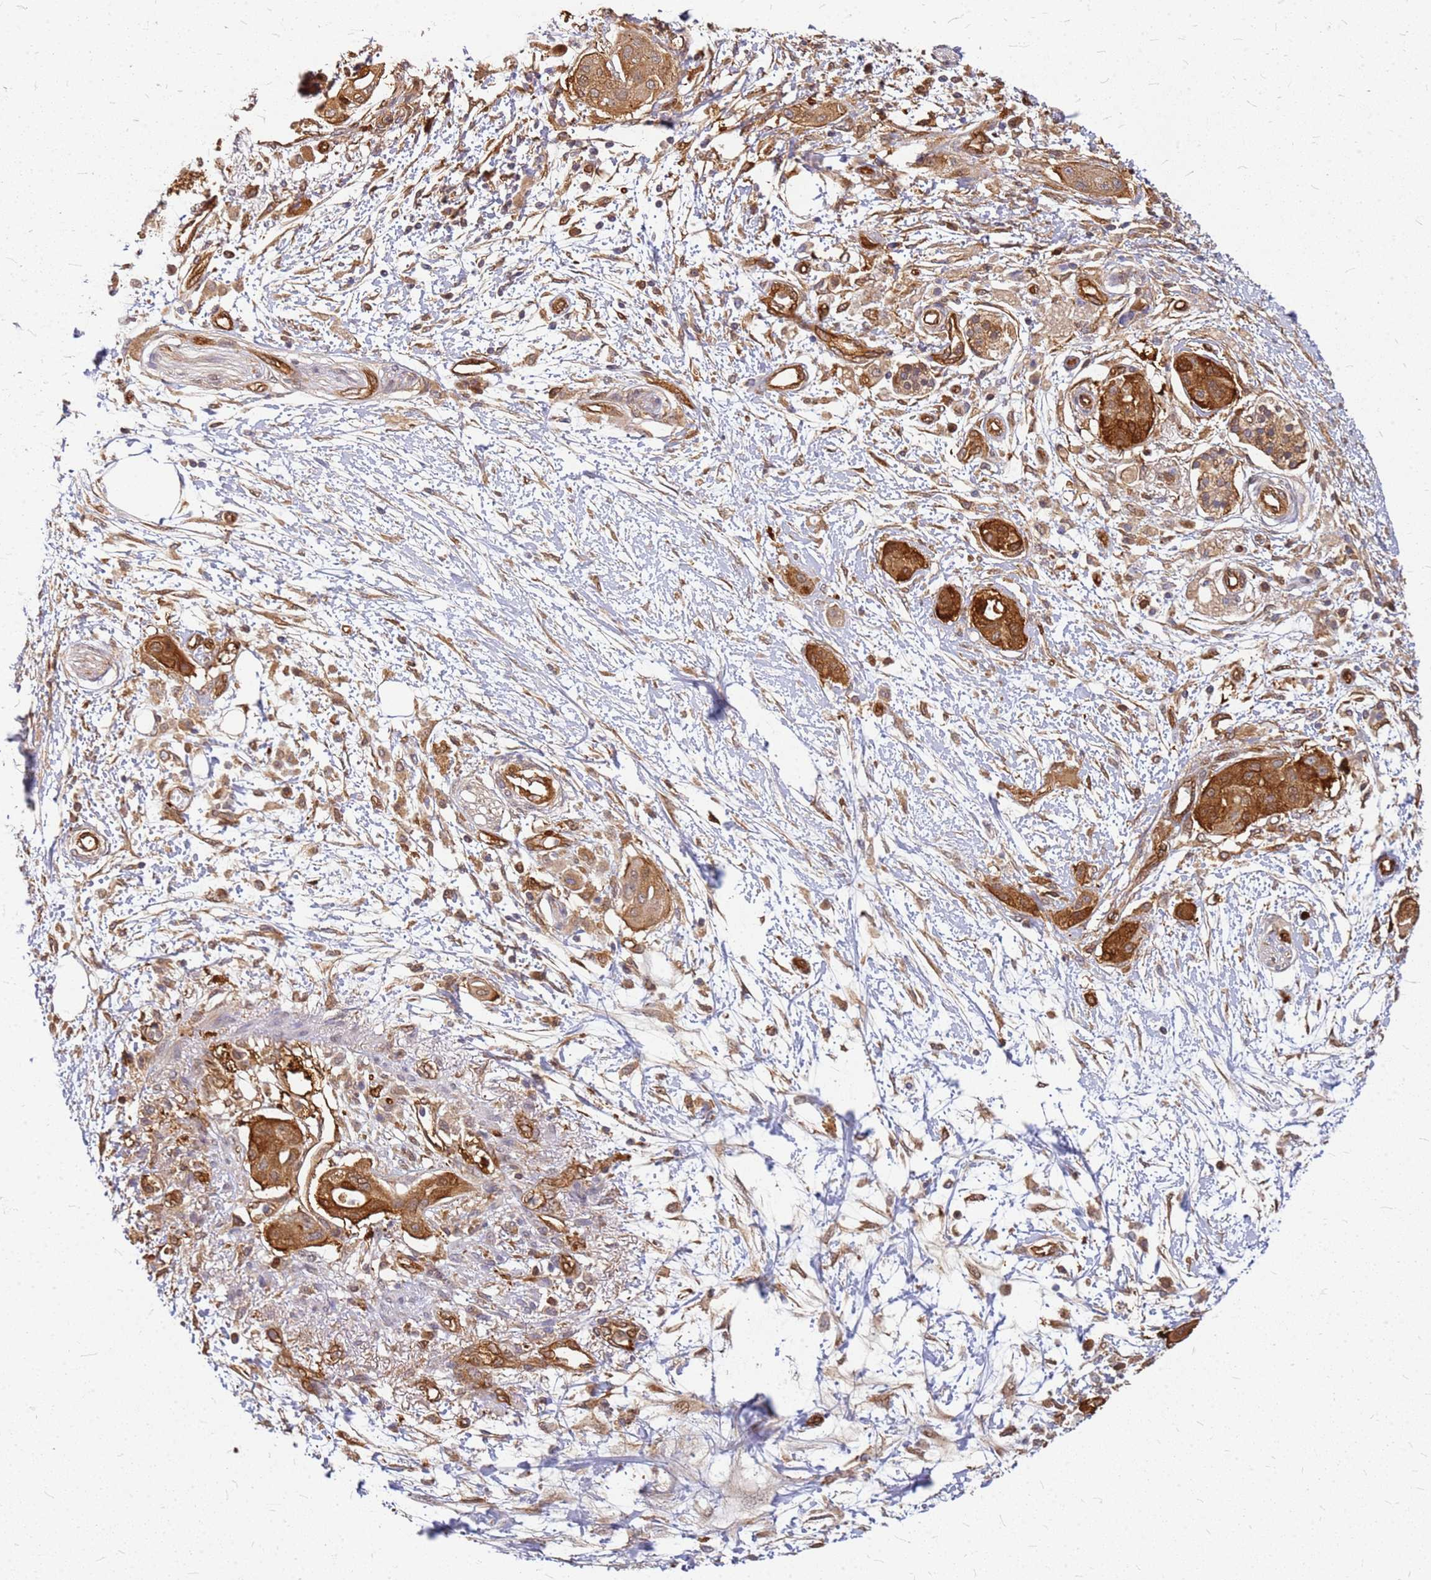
{"staining": {"intensity": "moderate", "quantity": ">75%", "location": "cytoplasmic/membranous"}, "tissue": "pancreatic cancer", "cell_type": "Tumor cells", "image_type": "cancer", "snomed": [{"axis": "morphology", "description": "Adenocarcinoma, NOS"}, {"axis": "topography", "description": "Pancreas"}], "caption": "Immunohistochemistry (IHC) of human adenocarcinoma (pancreatic) reveals medium levels of moderate cytoplasmic/membranous staining in approximately >75% of tumor cells.", "gene": "HDX", "patient": {"sex": "male", "age": 68}}